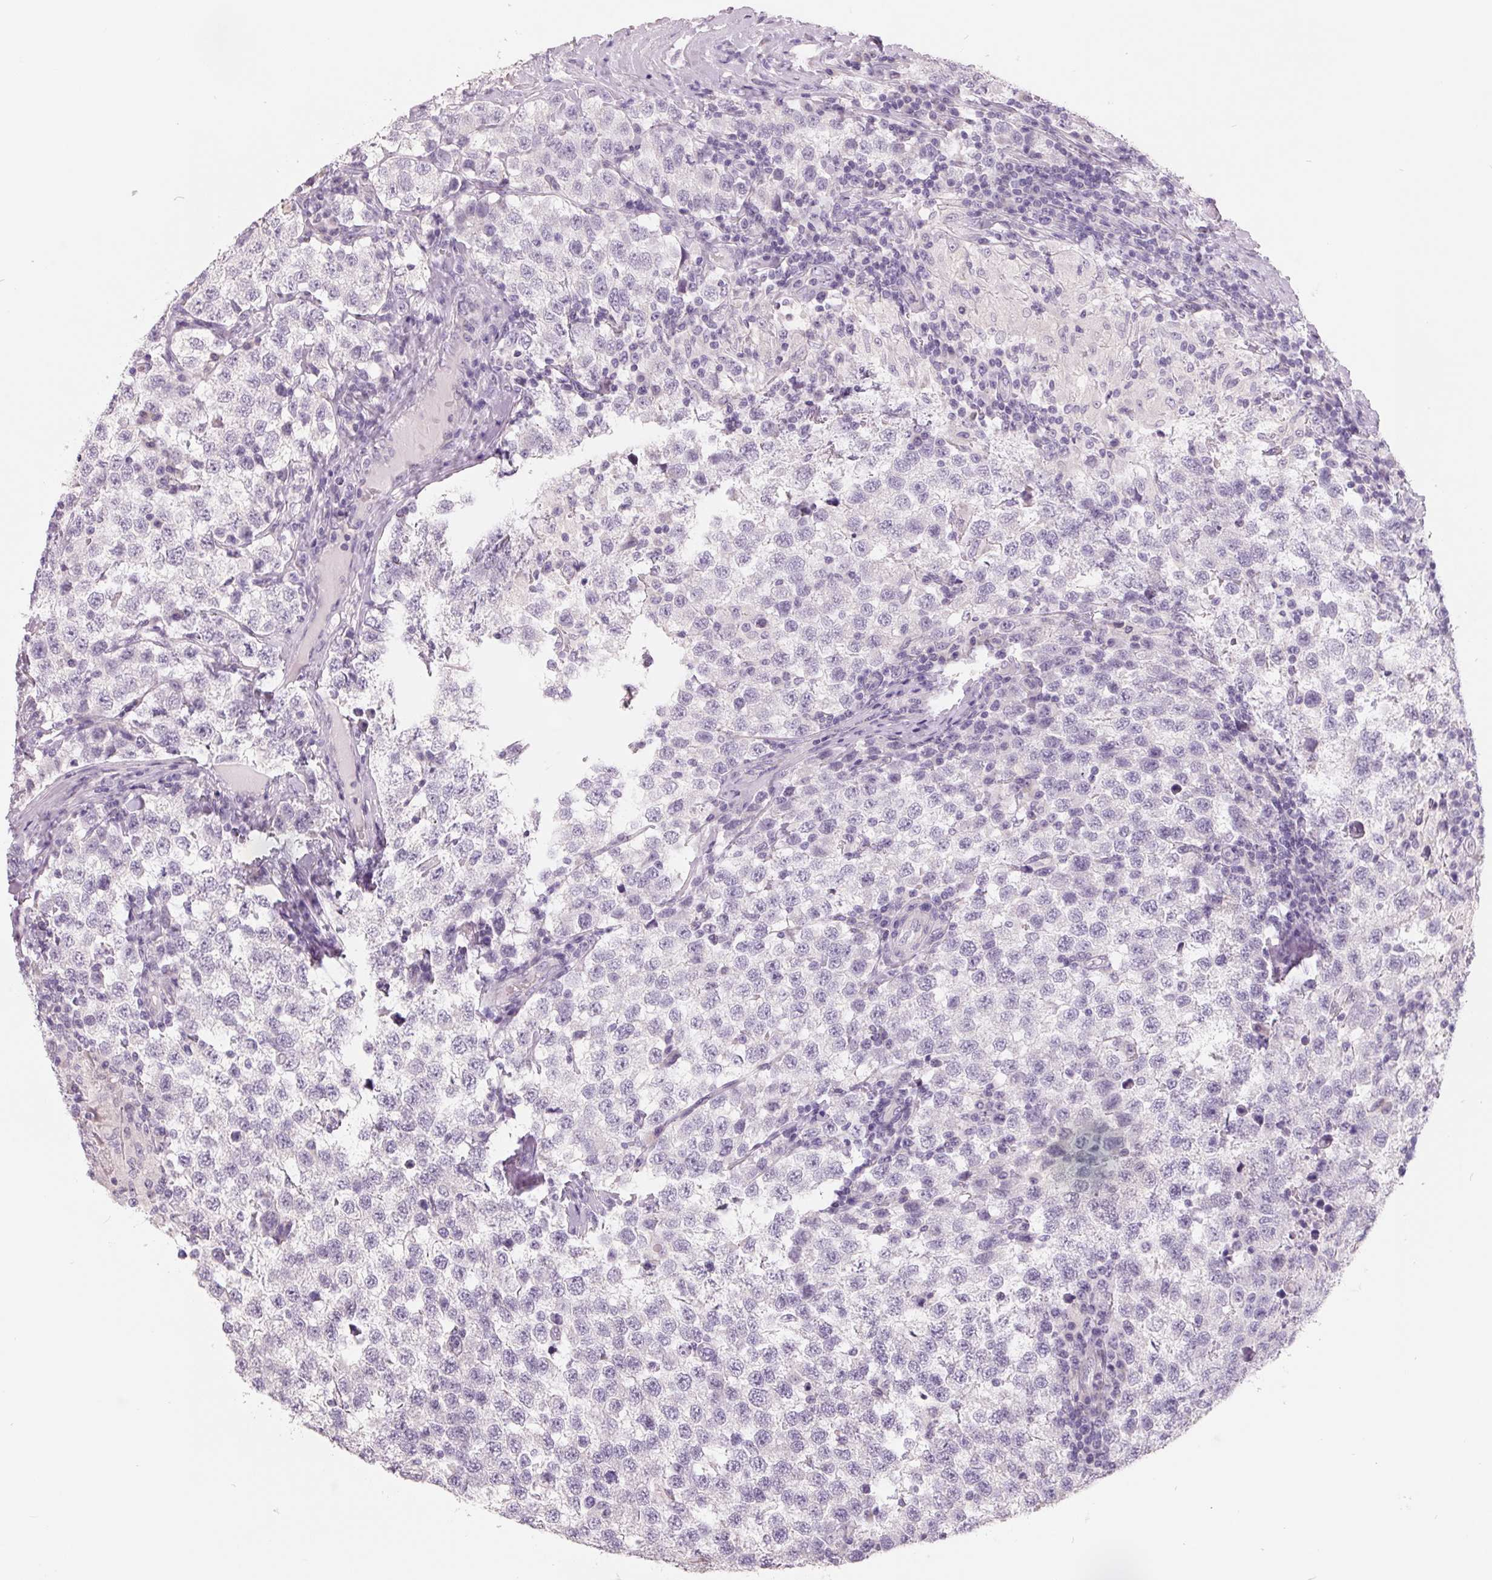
{"staining": {"intensity": "negative", "quantity": "none", "location": "none"}, "tissue": "testis cancer", "cell_type": "Tumor cells", "image_type": "cancer", "snomed": [{"axis": "morphology", "description": "Seminoma, NOS"}, {"axis": "topography", "description": "Testis"}], "caption": "Histopathology image shows no significant protein staining in tumor cells of testis seminoma.", "gene": "FTCD", "patient": {"sex": "male", "age": 34}}